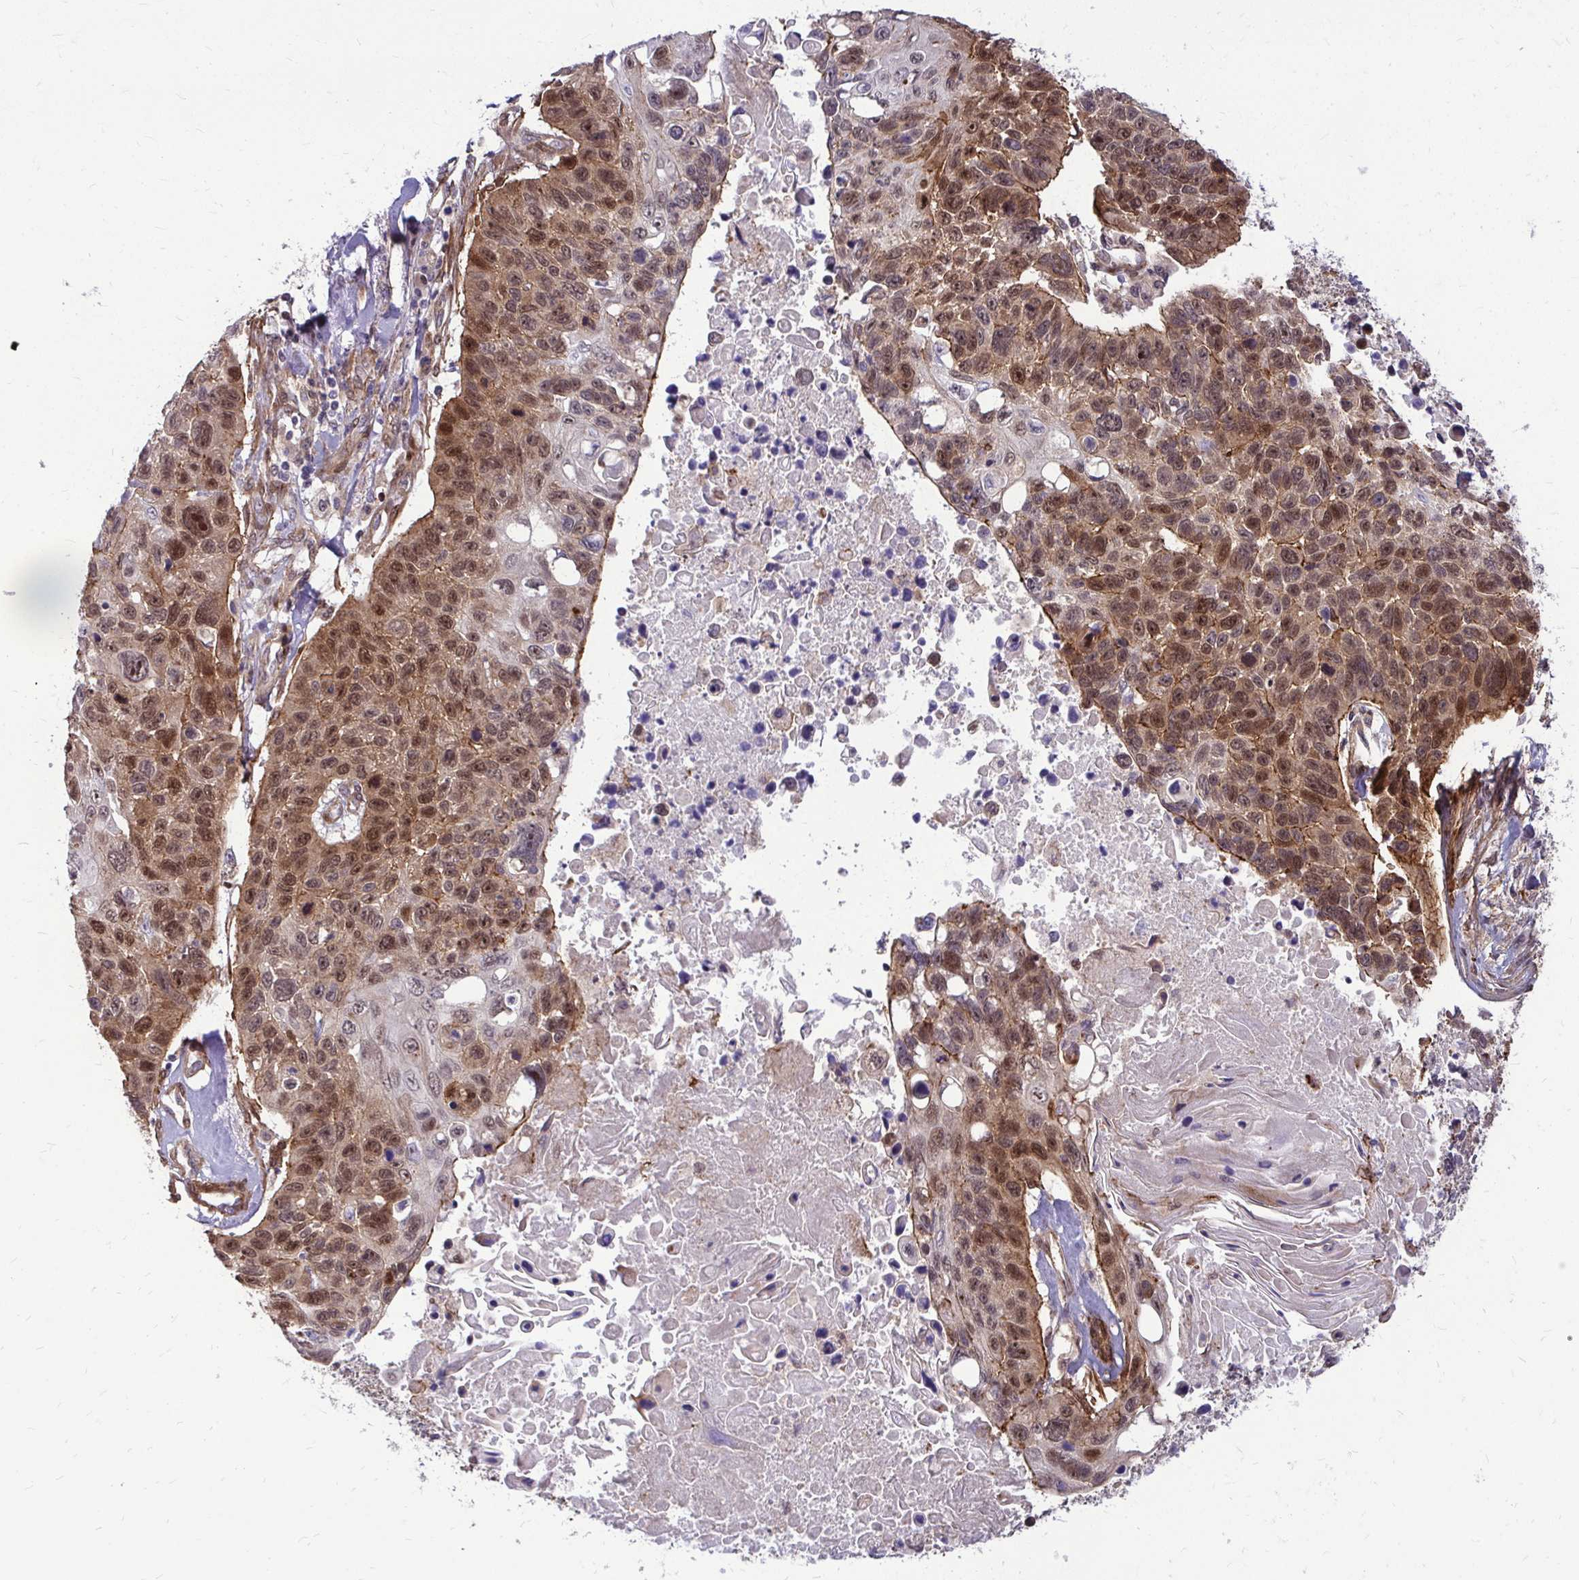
{"staining": {"intensity": "moderate", "quantity": ">75%", "location": "cytoplasmic/membranous,nuclear"}, "tissue": "lung cancer", "cell_type": "Tumor cells", "image_type": "cancer", "snomed": [{"axis": "morphology", "description": "Squamous cell carcinoma, NOS"}, {"axis": "topography", "description": "Lung"}], "caption": "A photomicrograph of human squamous cell carcinoma (lung) stained for a protein reveals moderate cytoplasmic/membranous and nuclear brown staining in tumor cells.", "gene": "TRIP6", "patient": {"sex": "male", "age": 62}}